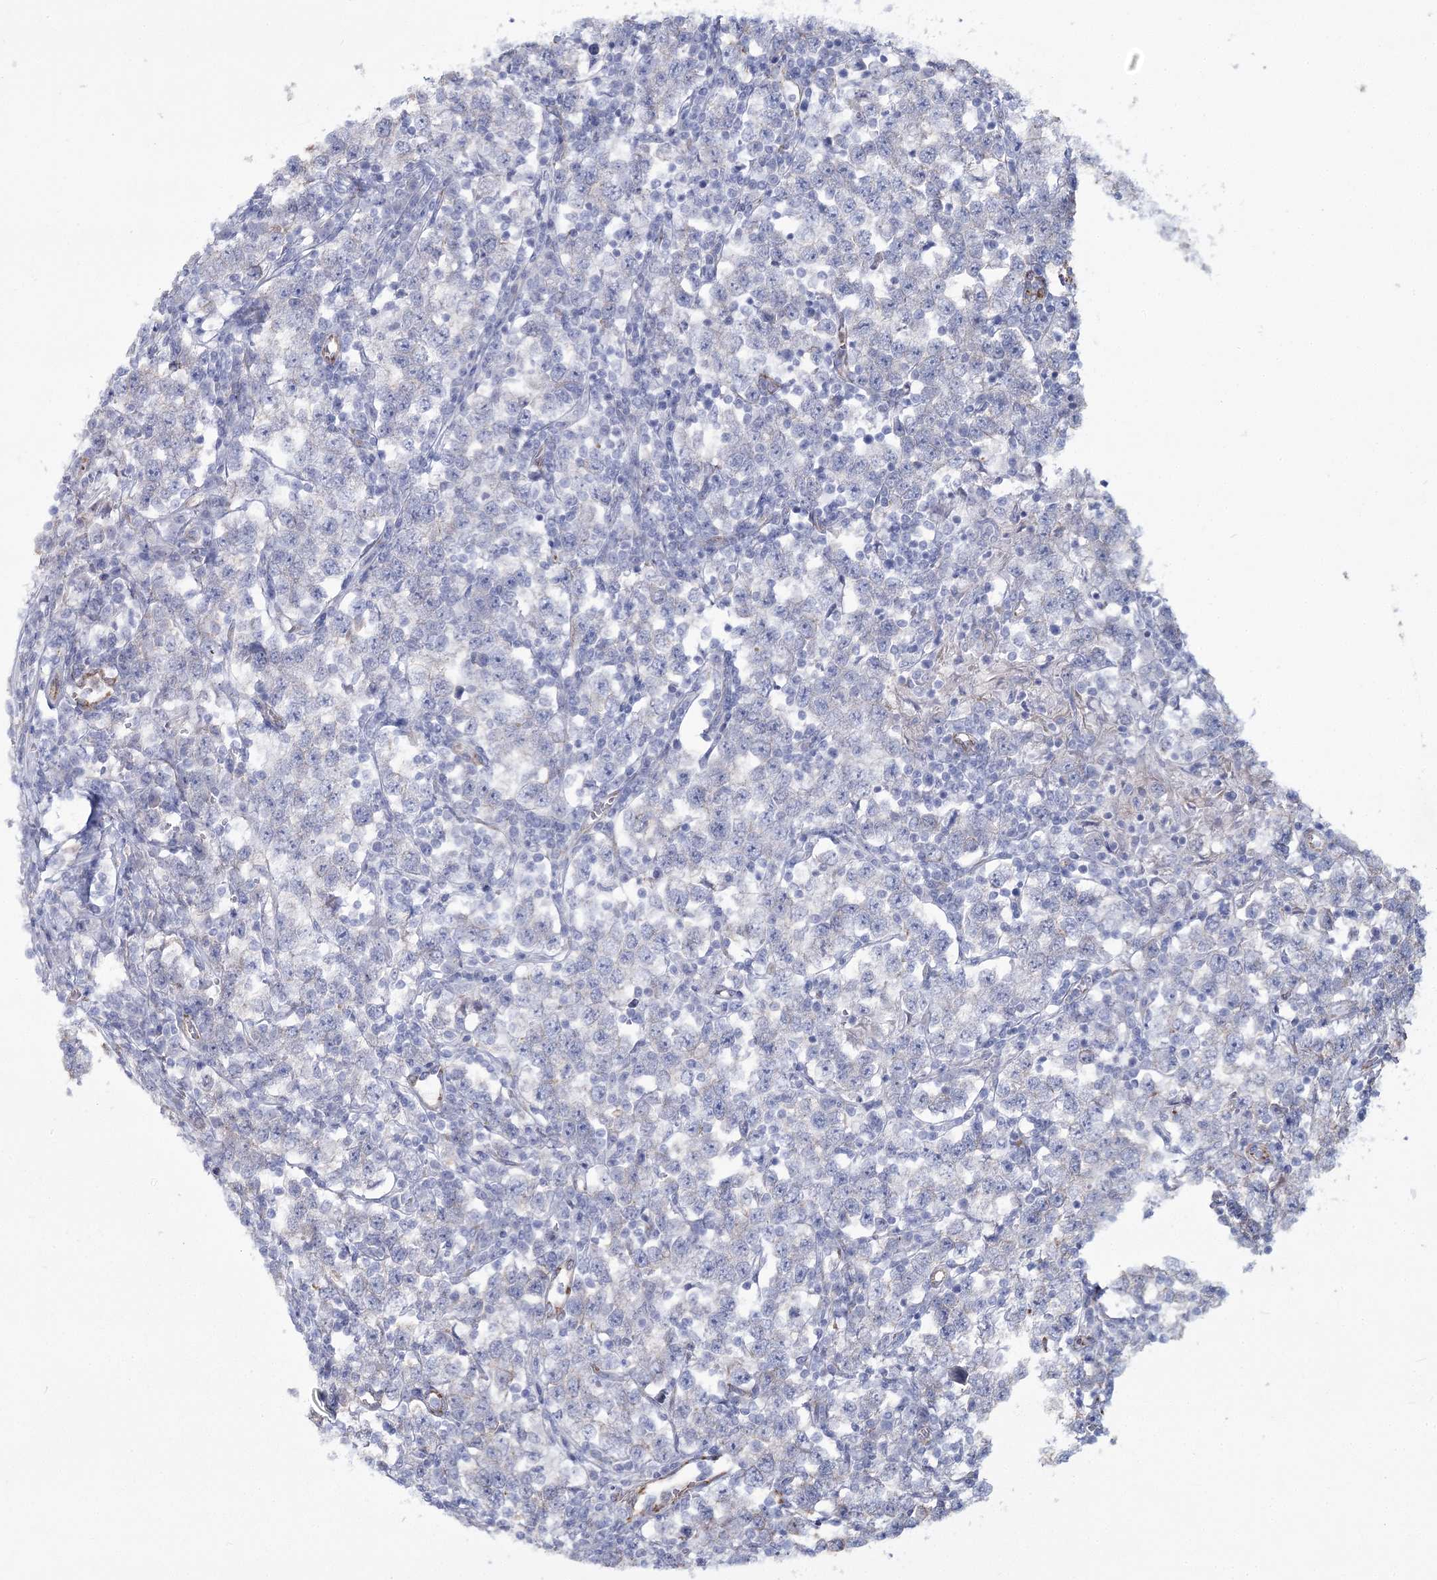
{"staining": {"intensity": "negative", "quantity": "none", "location": "none"}, "tissue": "testis cancer", "cell_type": "Tumor cells", "image_type": "cancer", "snomed": [{"axis": "morphology", "description": "Normal tissue, NOS"}, {"axis": "morphology", "description": "Seminoma, NOS"}, {"axis": "topography", "description": "Testis"}], "caption": "The histopathology image shows no significant staining in tumor cells of seminoma (testis). Nuclei are stained in blue.", "gene": "ME3", "patient": {"sex": "male", "age": 43}}